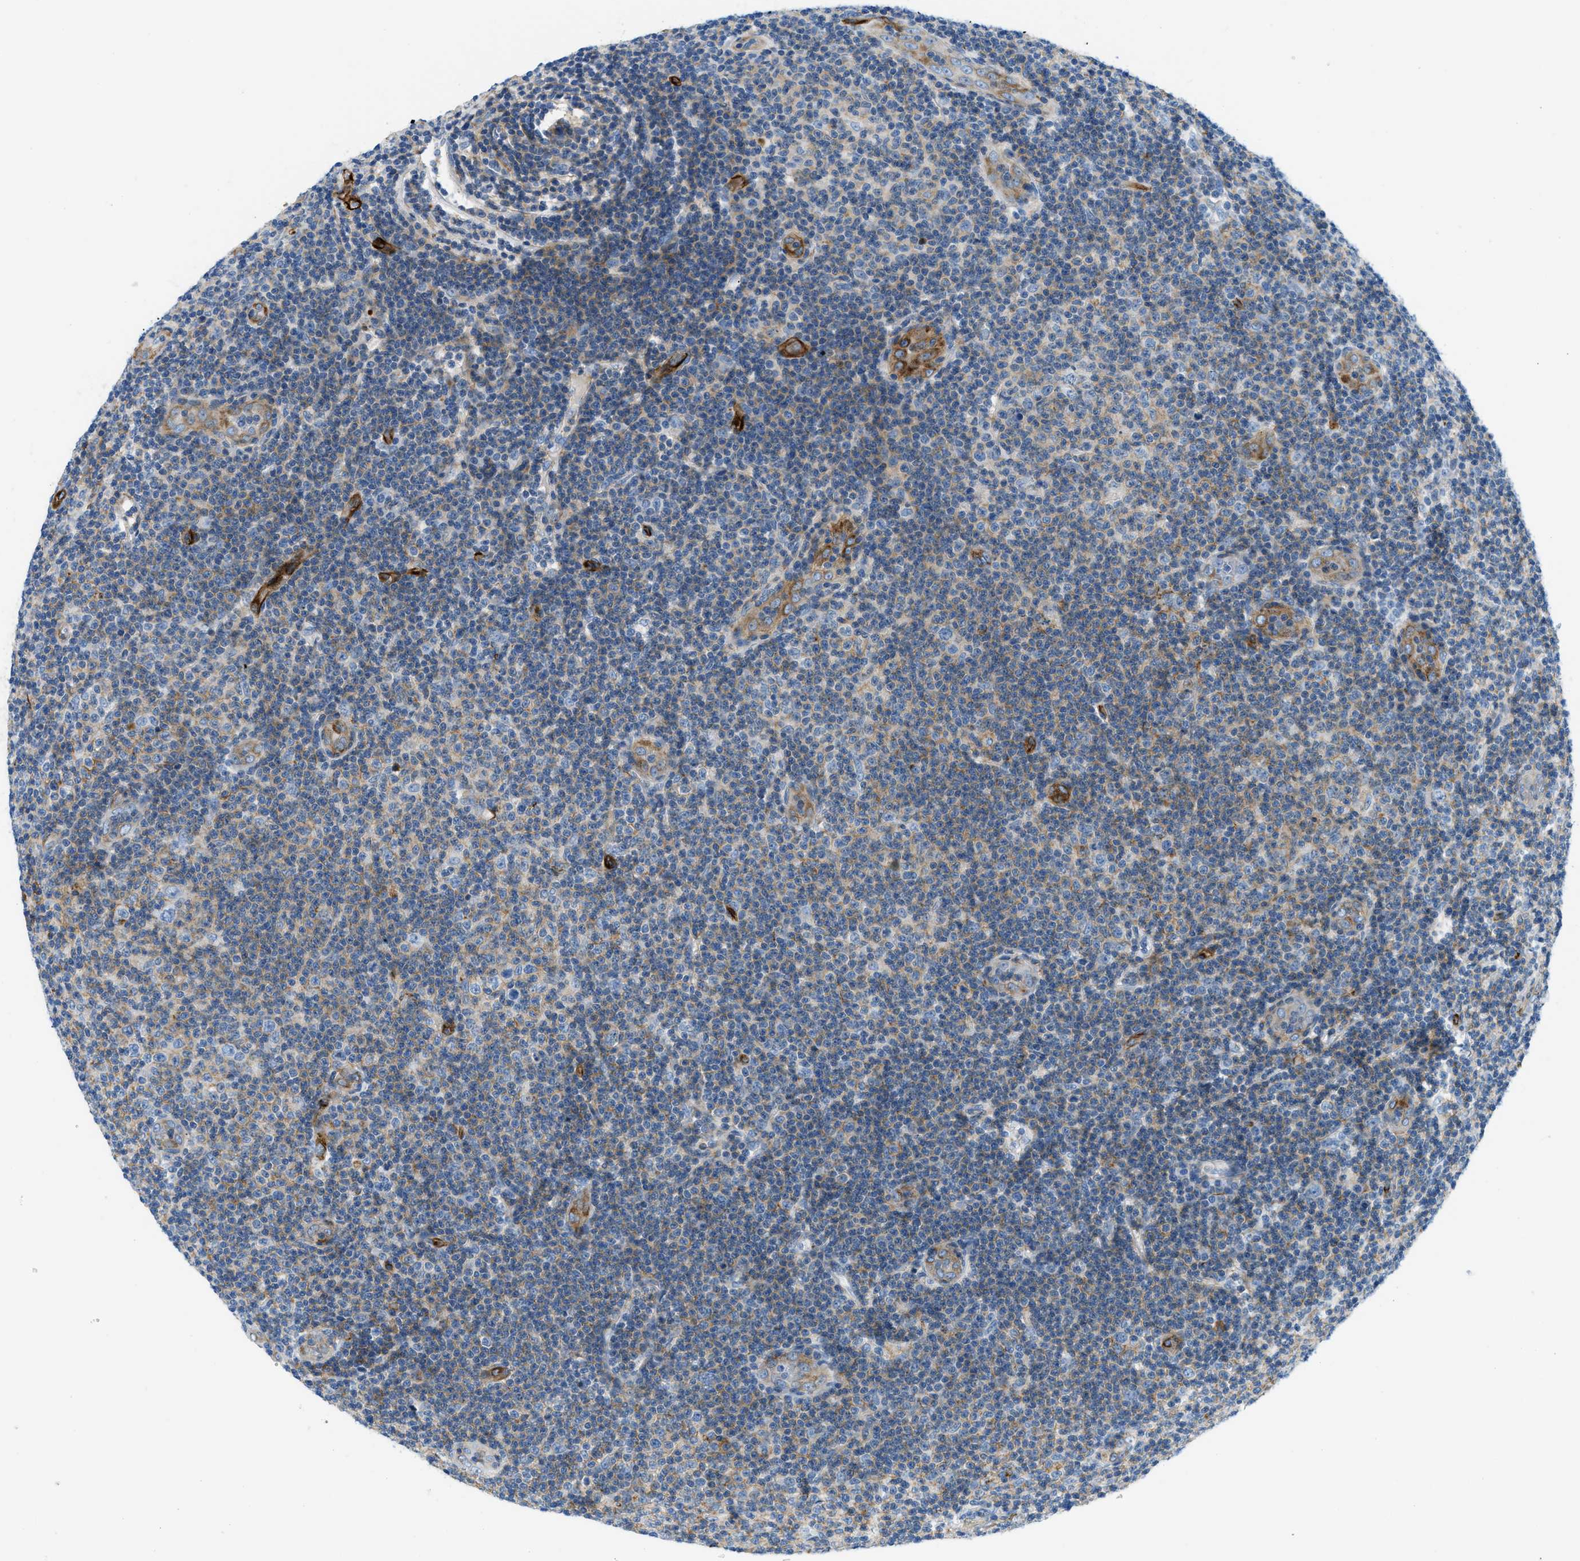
{"staining": {"intensity": "weak", "quantity": "25%-75%", "location": "cytoplasmic/membranous"}, "tissue": "lymphoma", "cell_type": "Tumor cells", "image_type": "cancer", "snomed": [{"axis": "morphology", "description": "Malignant lymphoma, non-Hodgkin's type, Low grade"}, {"axis": "topography", "description": "Lymph node"}], "caption": "About 25%-75% of tumor cells in lymphoma show weak cytoplasmic/membranous protein staining as visualized by brown immunohistochemical staining.", "gene": "COL15A1", "patient": {"sex": "male", "age": 83}}